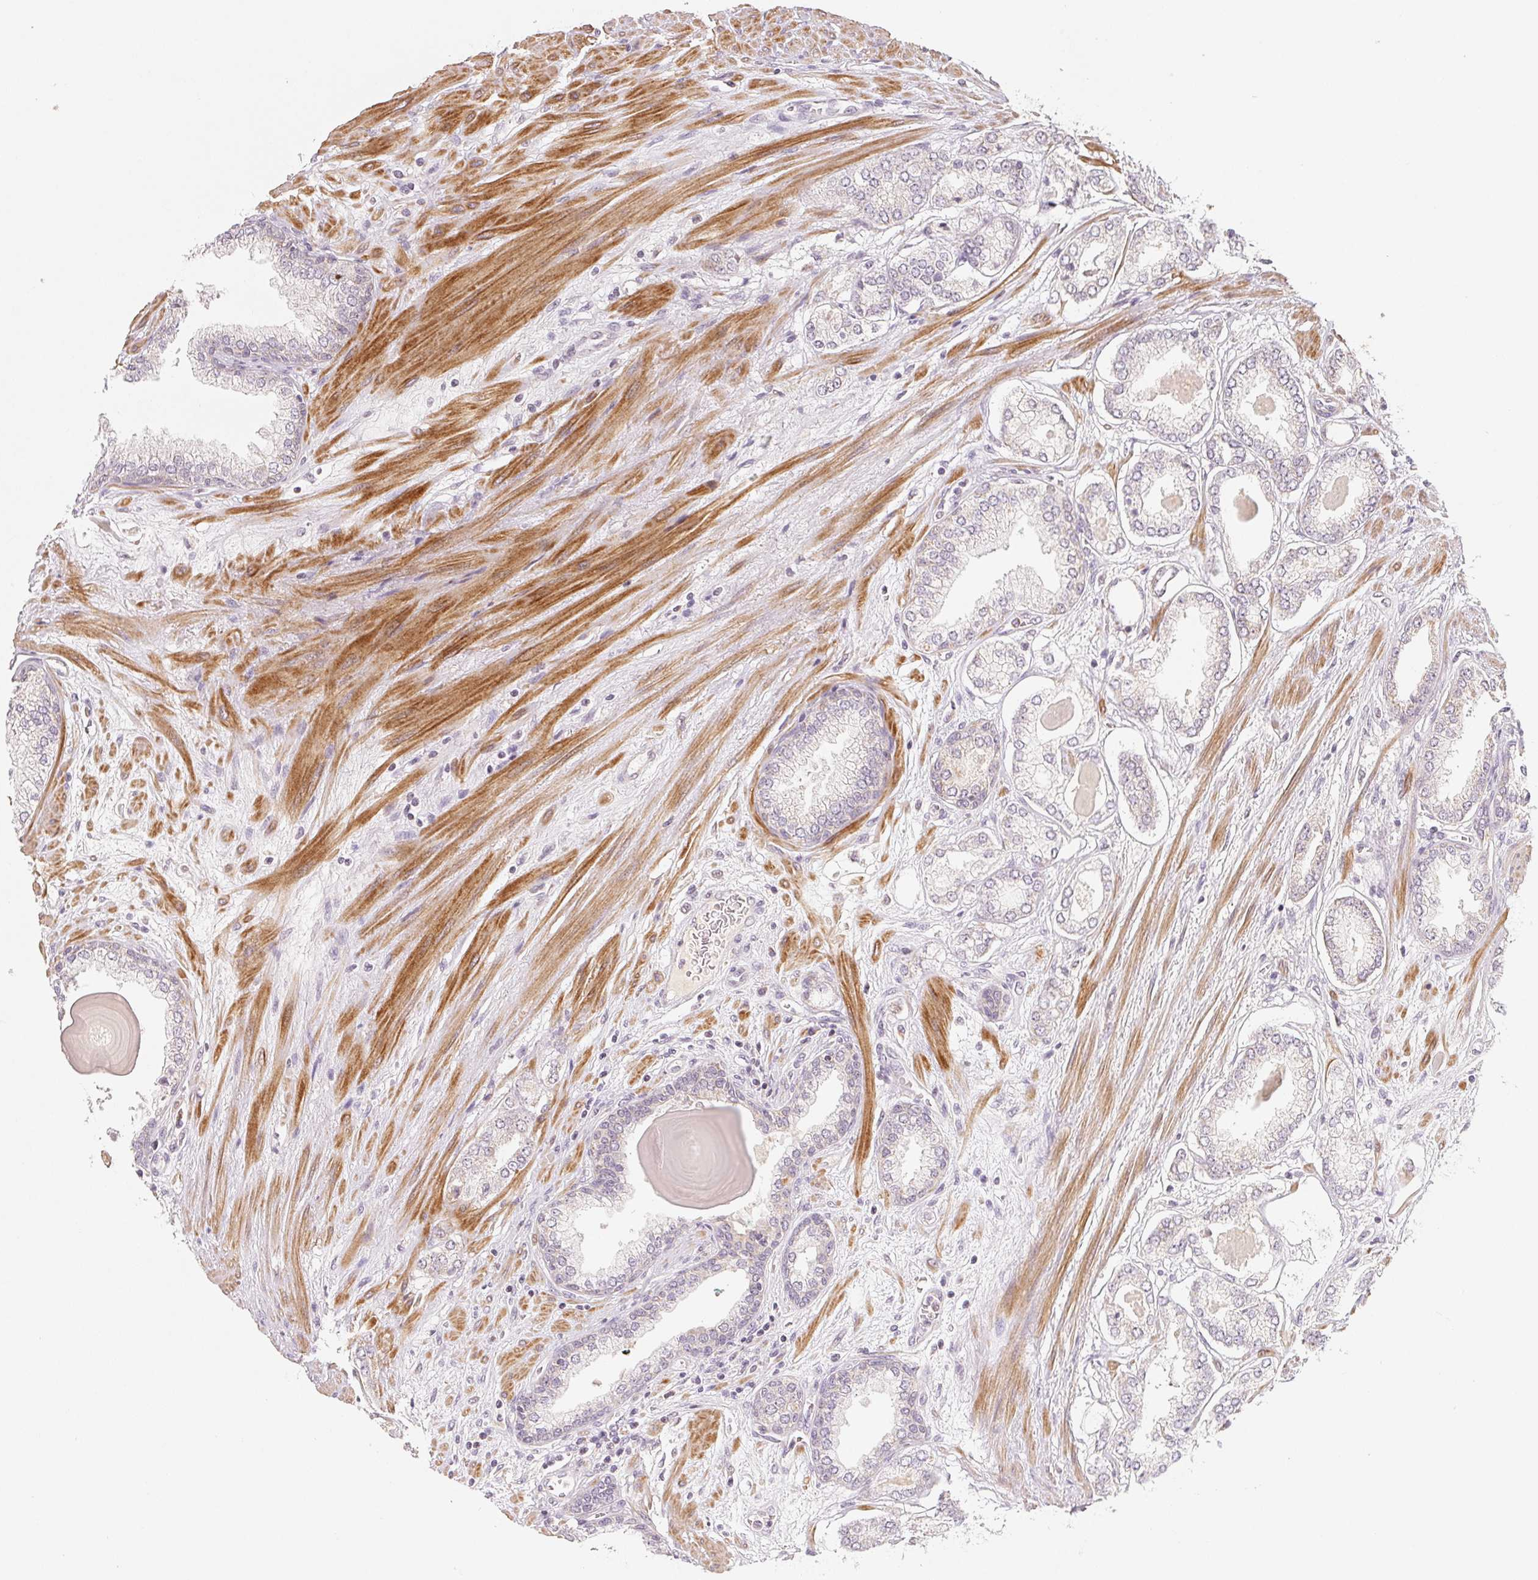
{"staining": {"intensity": "negative", "quantity": "none", "location": "none"}, "tissue": "prostate cancer", "cell_type": "Tumor cells", "image_type": "cancer", "snomed": [{"axis": "morphology", "description": "Adenocarcinoma, Low grade"}, {"axis": "topography", "description": "Prostate"}], "caption": "Tumor cells are negative for protein expression in human low-grade adenocarcinoma (prostate). Brightfield microscopy of immunohistochemistry (IHC) stained with DAB (brown) and hematoxylin (blue), captured at high magnification.", "gene": "GHITM", "patient": {"sex": "male", "age": 64}}